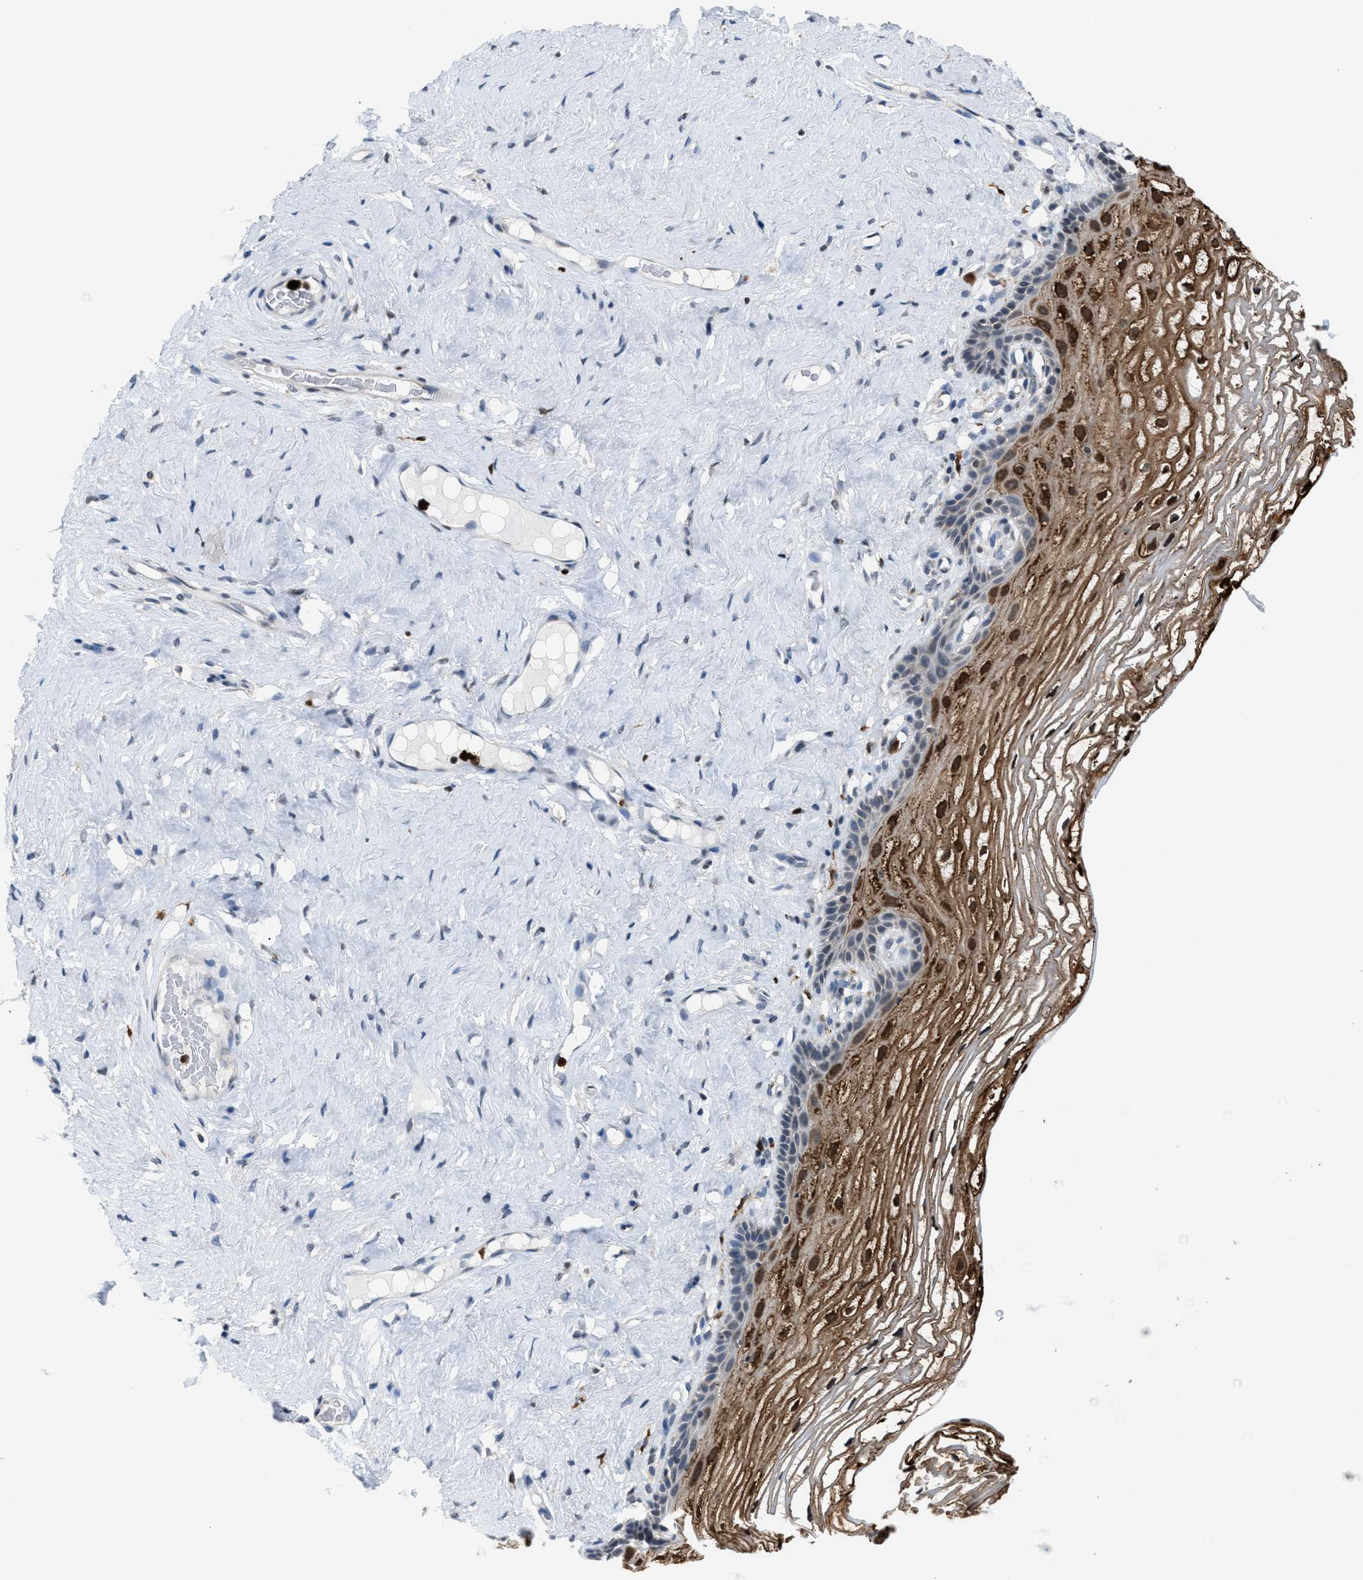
{"staining": {"intensity": "moderate", "quantity": "25%-75%", "location": "cytoplasmic/membranous,nuclear"}, "tissue": "vagina", "cell_type": "Squamous epithelial cells", "image_type": "normal", "snomed": [{"axis": "morphology", "description": "Normal tissue, NOS"}, {"axis": "morphology", "description": "Adenocarcinoma, NOS"}, {"axis": "topography", "description": "Rectum"}, {"axis": "topography", "description": "Vagina"}], "caption": "Human vagina stained with a brown dye reveals moderate cytoplasmic/membranous,nuclear positive positivity in approximately 25%-75% of squamous epithelial cells.", "gene": "PRUNE2", "patient": {"sex": "female", "age": 71}}